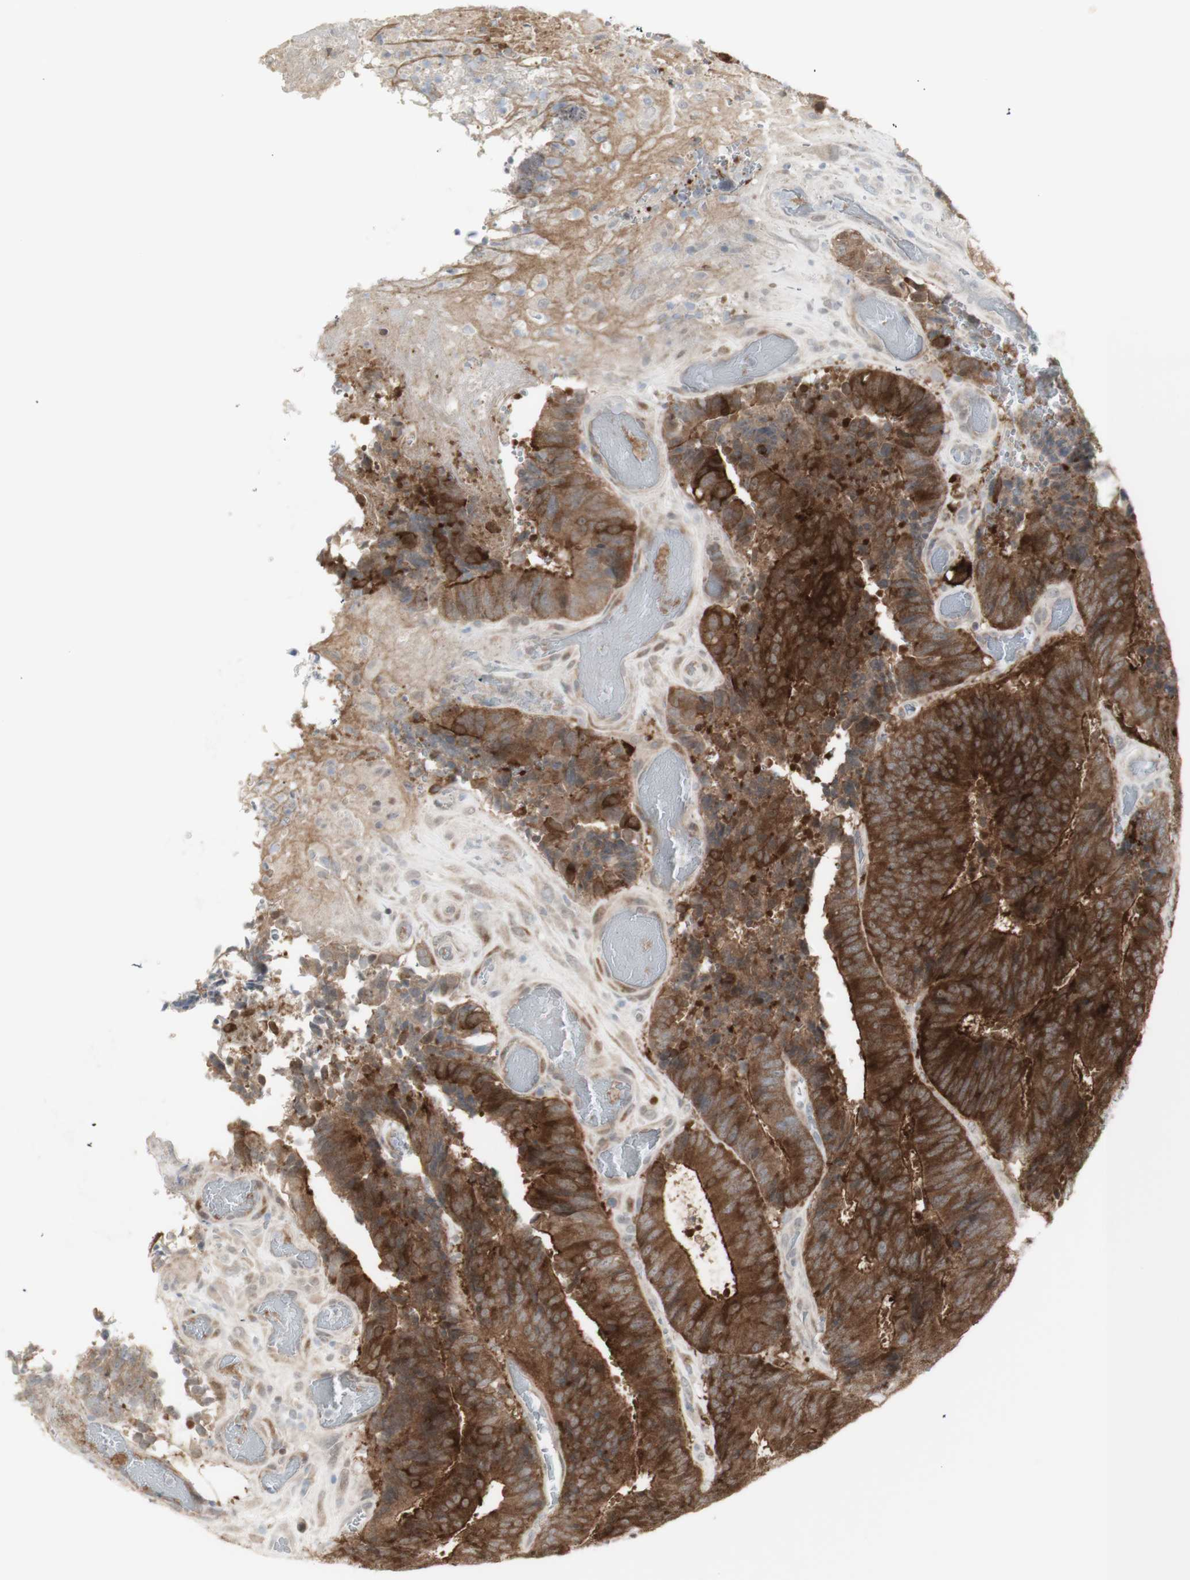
{"staining": {"intensity": "strong", "quantity": ">75%", "location": "cytoplasmic/membranous"}, "tissue": "colorectal cancer", "cell_type": "Tumor cells", "image_type": "cancer", "snomed": [{"axis": "morphology", "description": "Adenocarcinoma, NOS"}, {"axis": "topography", "description": "Rectum"}], "caption": "The photomicrograph exhibits immunohistochemical staining of colorectal cancer. There is strong cytoplasmic/membranous positivity is present in approximately >75% of tumor cells.", "gene": "C1orf116", "patient": {"sex": "male", "age": 72}}